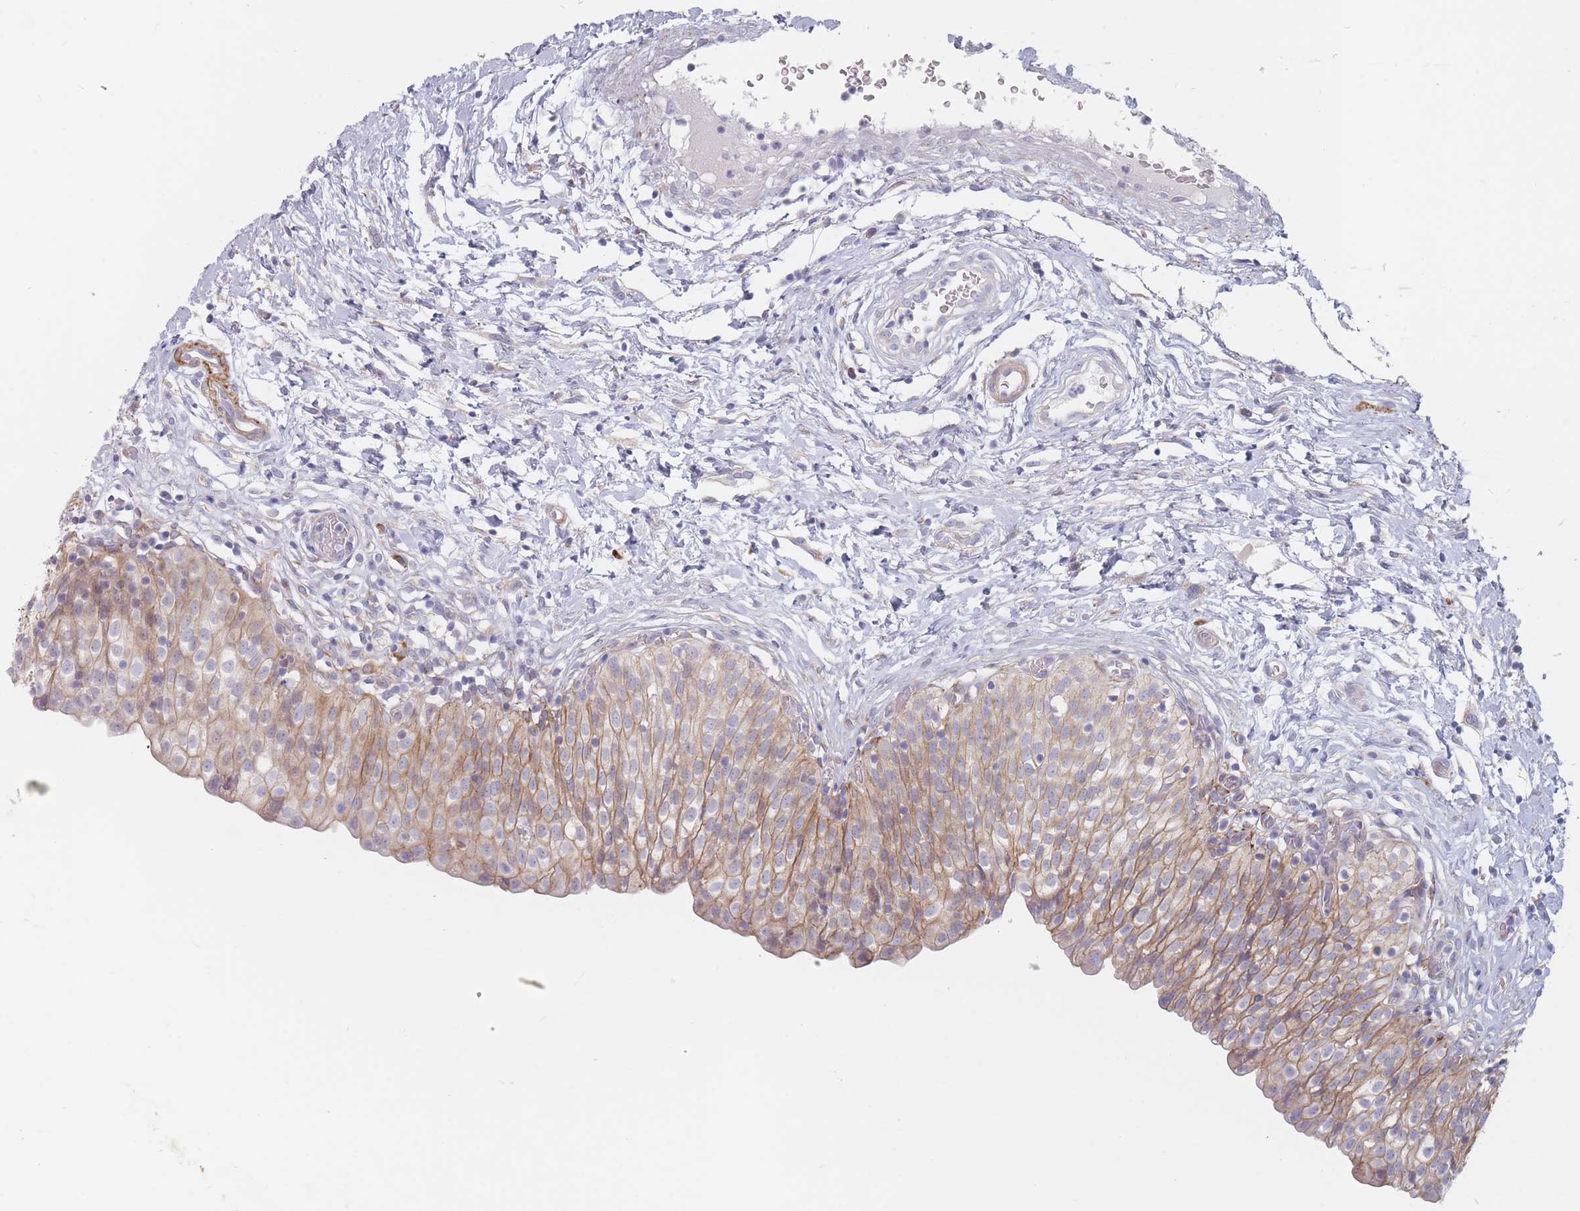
{"staining": {"intensity": "moderate", "quantity": "25%-75%", "location": "cytoplasmic/membranous"}, "tissue": "urinary bladder", "cell_type": "Urothelial cells", "image_type": "normal", "snomed": [{"axis": "morphology", "description": "Normal tissue, NOS"}, {"axis": "topography", "description": "Urinary bladder"}], "caption": "The image exhibits staining of unremarkable urinary bladder, revealing moderate cytoplasmic/membranous protein expression (brown color) within urothelial cells. (IHC, brightfield microscopy, high magnification).", "gene": "ERBIN", "patient": {"sex": "male", "age": 55}}